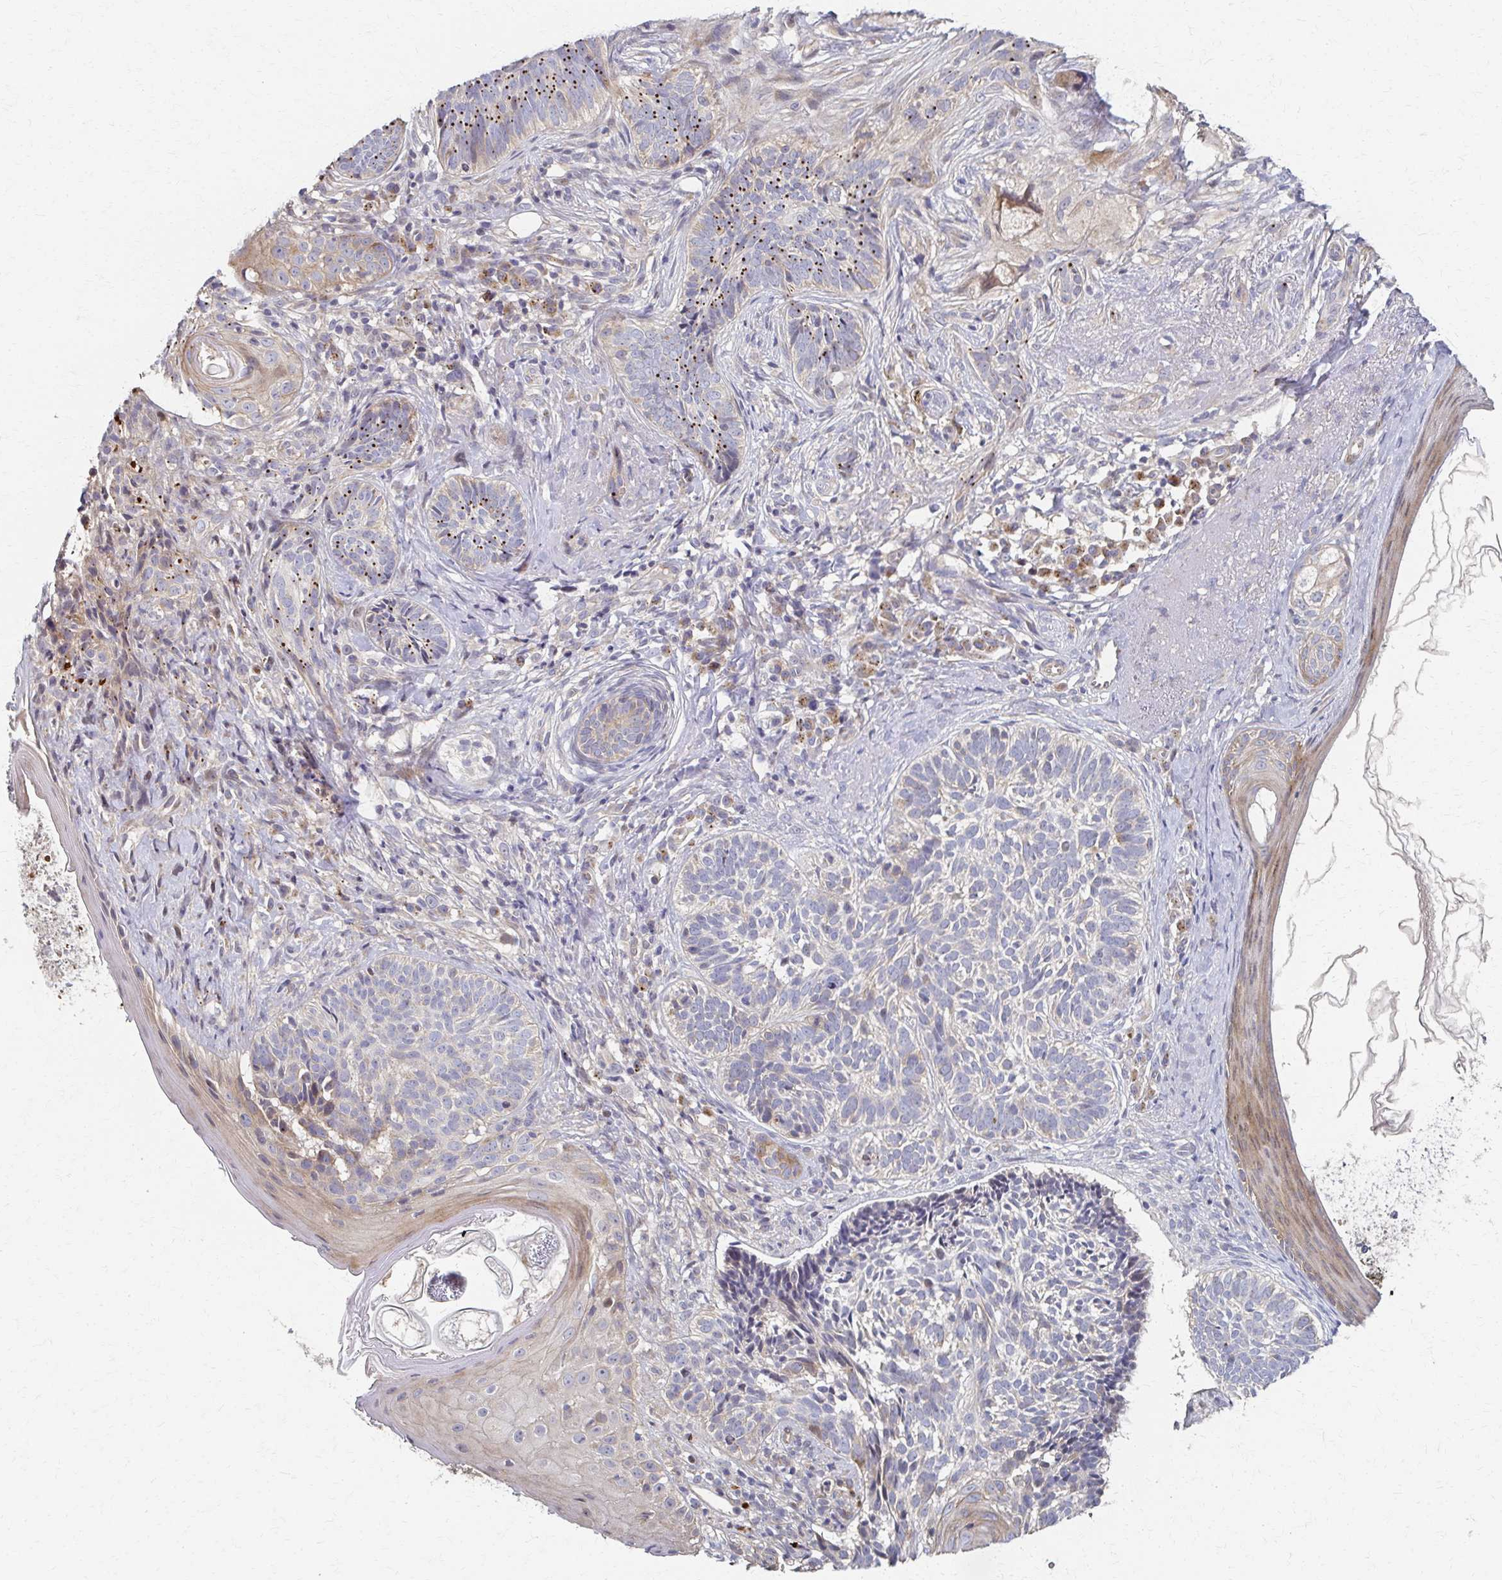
{"staining": {"intensity": "moderate", "quantity": "<25%", "location": "cytoplasmic/membranous"}, "tissue": "skin cancer", "cell_type": "Tumor cells", "image_type": "cancer", "snomed": [{"axis": "morphology", "description": "Basal cell carcinoma"}, {"axis": "topography", "description": "Skin"}], "caption": "Approximately <25% of tumor cells in skin cancer (basal cell carcinoma) exhibit moderate cytoplasmic/membranous protein staining as visualized by brown immunohistochemical staining.", "gene": "SKA2", "patient": {"sex": "female", "age": 74}}